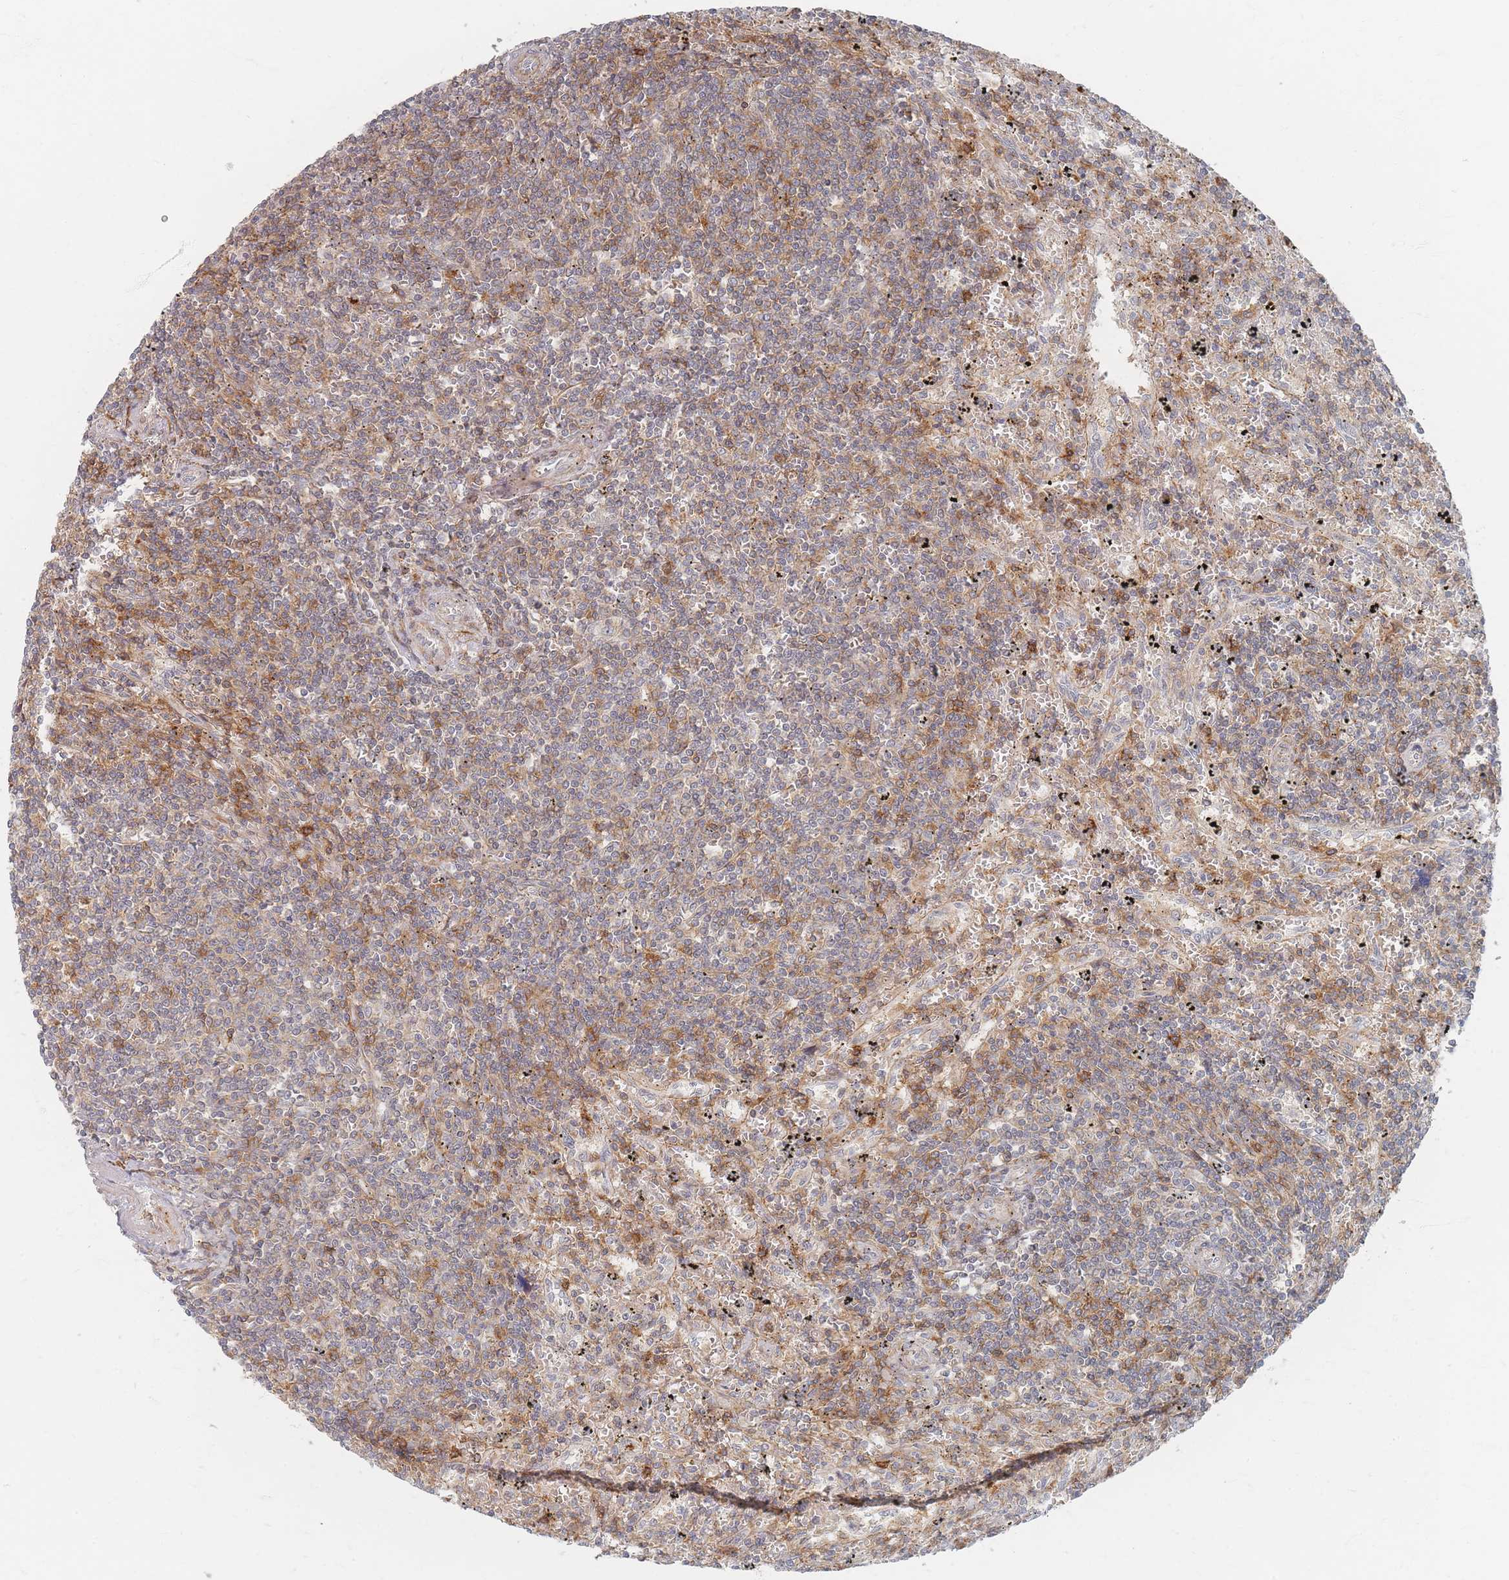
{"staining": {"intensity": "negative", "quantity": "none", "location": "none"}, "tissue": "lymphoma", "cell_type": "Tumor cells", "image_type": "cancer", "snomed": [{"axis": "morphology", "description": "Malignant lymphoma, non-Hodgkin's type, Low grade"}, {"axis": "topography", "description": "Spleen"}], "caption": "There is no significant staining in tumor cells of malignant lymphoma, non-Hodgkin's type (low-grade). (Stains: DAB (3,3'-diaminobenzidine) immunohistochemistry (IHC) with hematoxylin counter stain, Microscopy: brightfield microscopy at high magnification).", "gene": "ZNF852", "patient": {"sex": "male", "age": 76}}